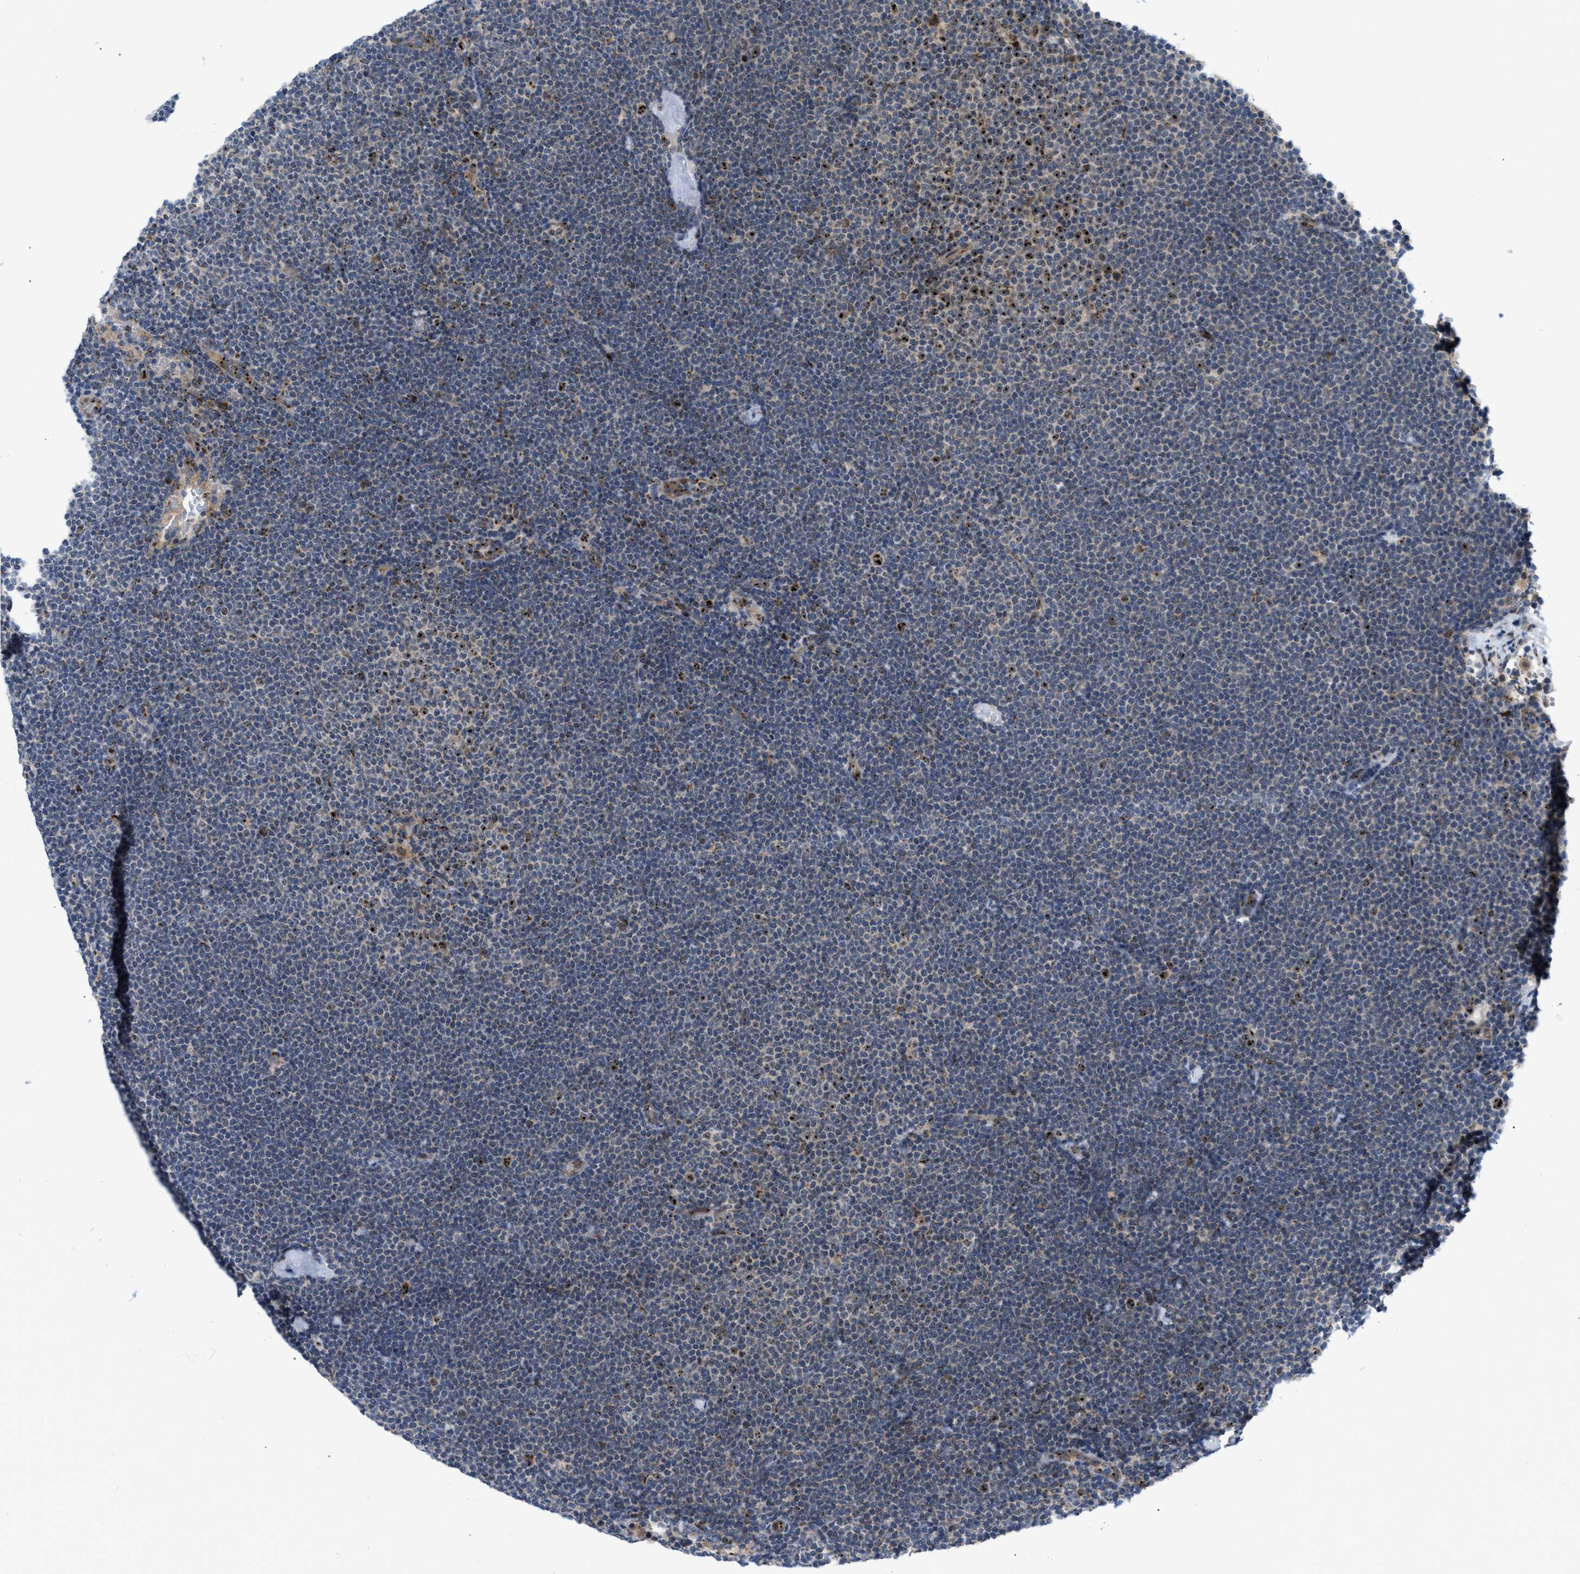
{"staining": {"intensity": "strong", "quantity": "<25%", "location": "nuclear"}, "tissue": "lymphoma", "cell_type": "Tumor cells", "image_type": "cancer", "snomed": [{"axis": "morphology", "description": "Malignant lymphoma, non-Hodgkin's type, Low grade"}, {"axis": "topography", "description": "Lymph node"}], "caption": "This photomicrograph demonstrates immunohistochemistry staining of malignant lymphoma, non-Hodgkin's type (low-grade), with medium strong nuclear expression in approximately <25% of tumor cells.", "gene": "SLC38A10", "patient": {"sex": "female", "age": 53}}